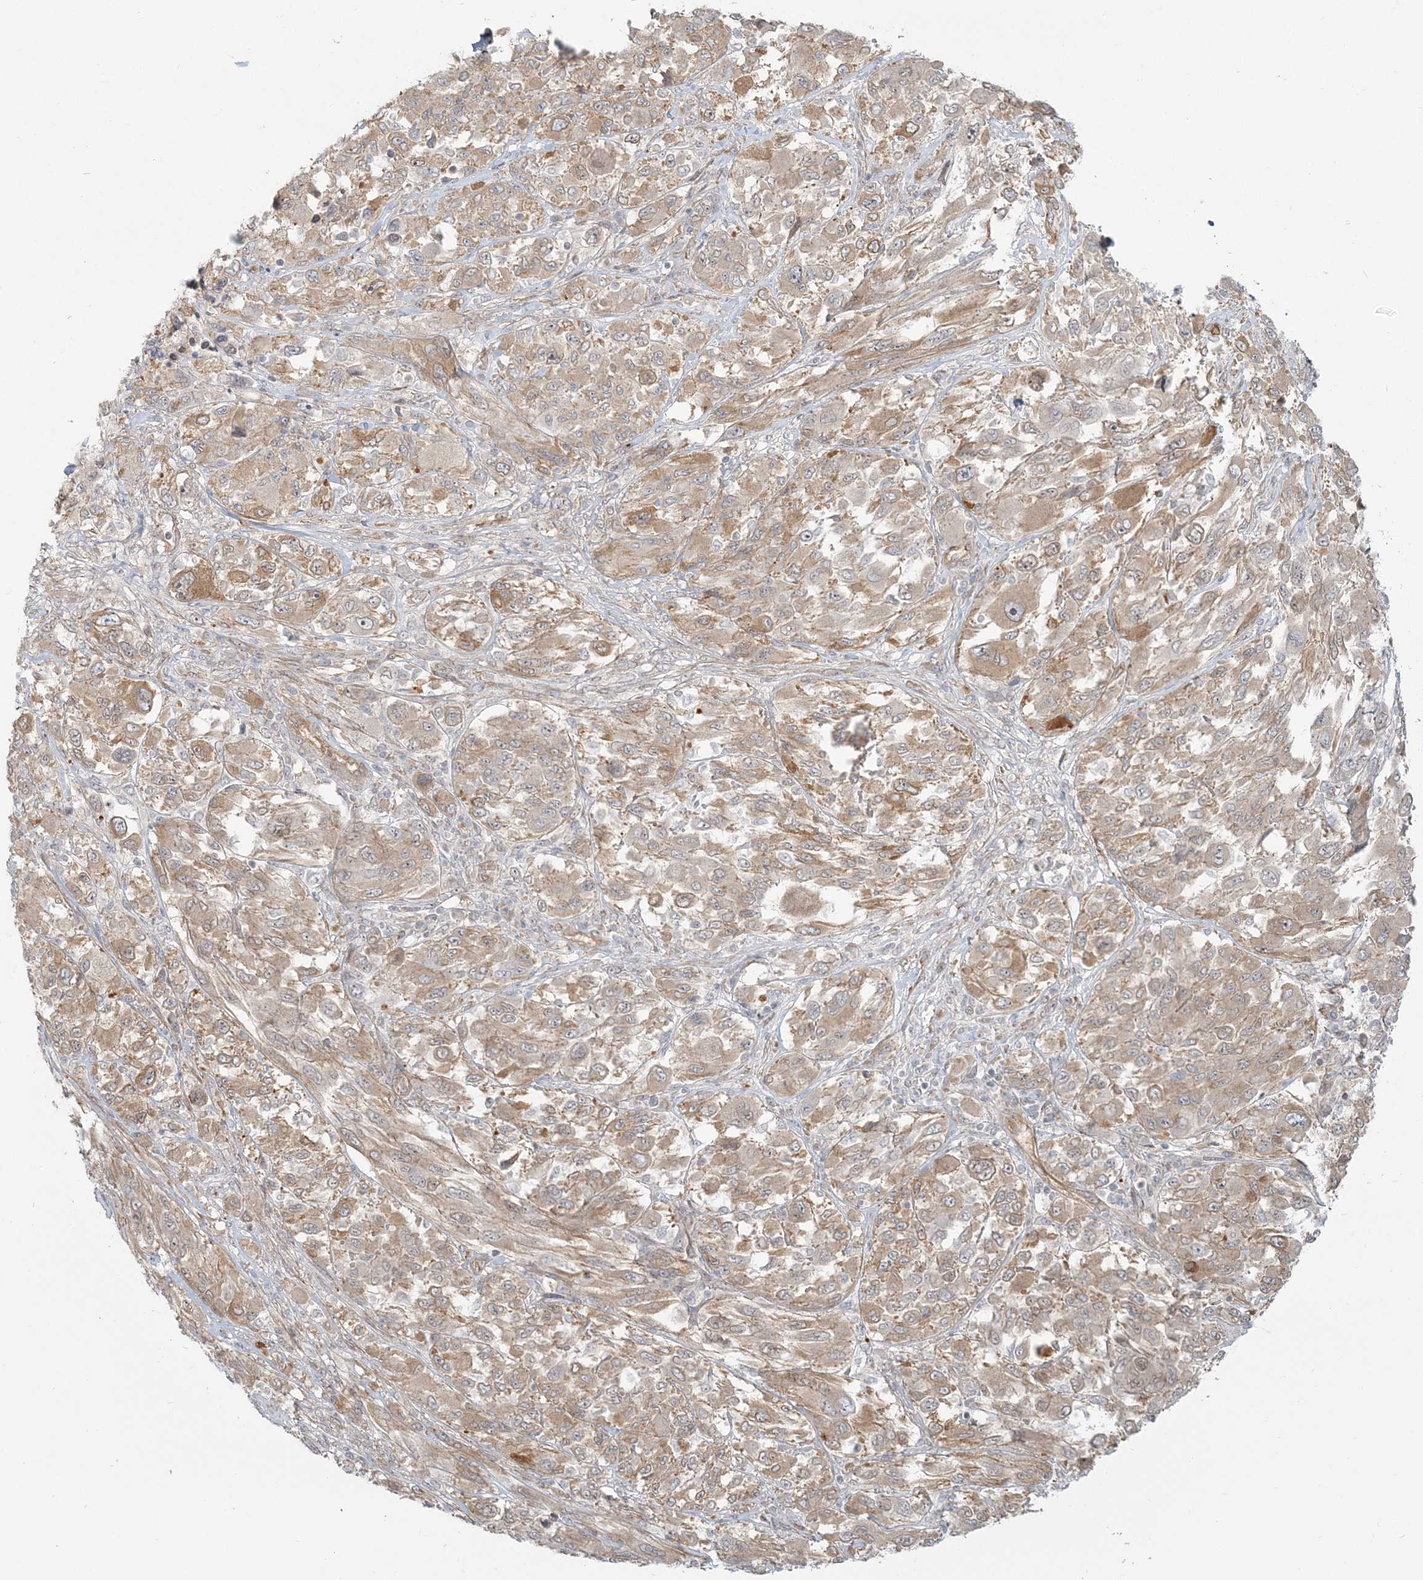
{"staining": {"intensity": "weak", "quantity": ">75%", "location": "cytoplasmic/membranous"}, "tissue": "melanoma", "cell_type": "Tumor cells", "image_type": "cancer", "snomed": [{"axis": "morphology", "description": "Malignant melanoma, NOS"}, {"axis": "topography", "description": "Skin"}], "caption": "This micrograph demonstrates immunohistochemistry staining of human melanoma, with low weak cytoplasmic/membranous positivity in approximately >75% of tumor cells.", "gene": "SH3PXD2A", "patient": {"sex": "female", "age": 91}}